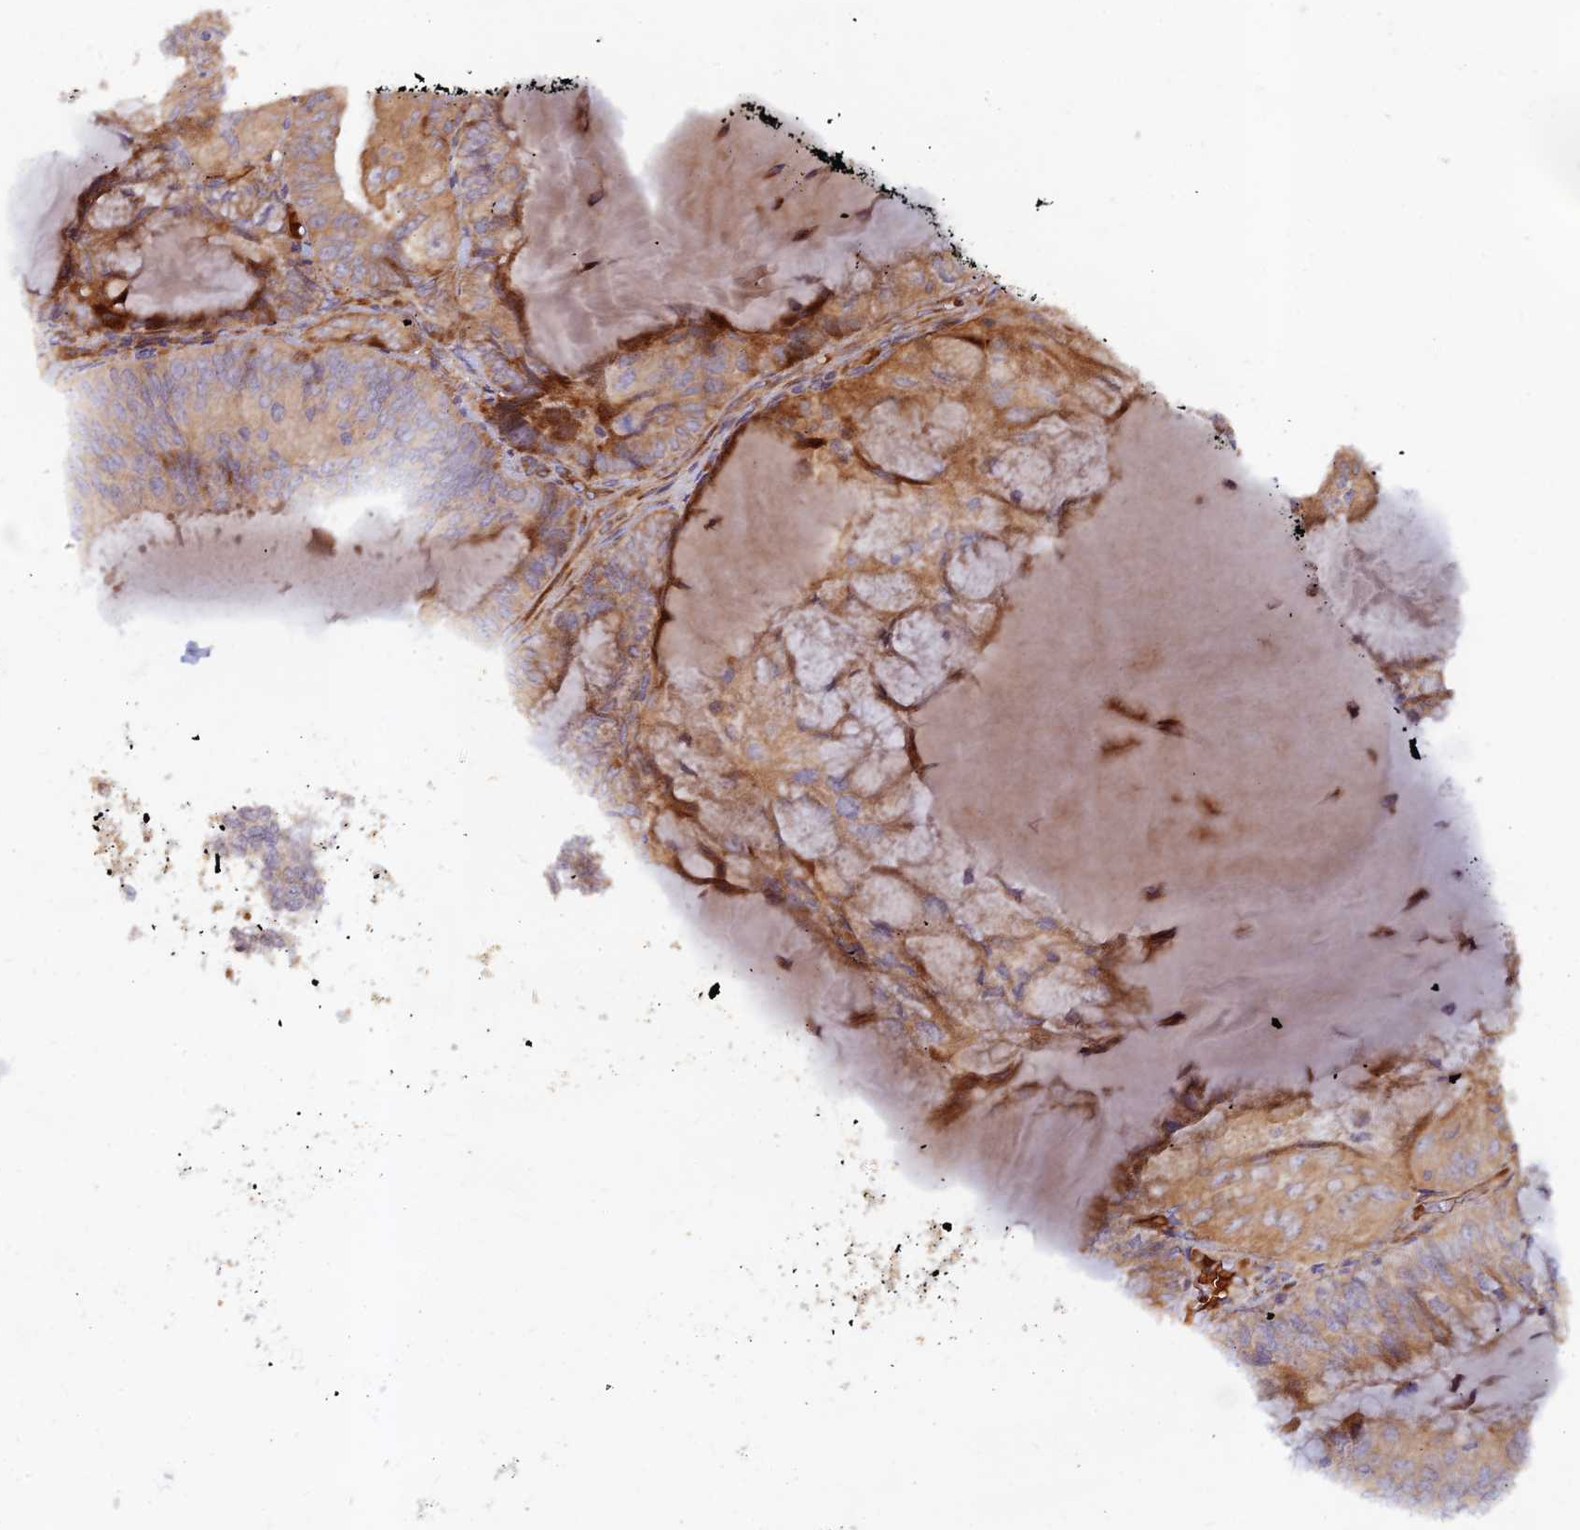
{"staining": {"intensity": "moderate", "quantity": ">75%", "location": "cytoplasmic/membranous"}, "tissue": "endometrial cancer", "cell_type": "Tumor cells", "image_type": "cancer", "snomed": [{"axis": "morphology", "description": "Adenocarcinoma, NOS"}, {"axis": "topography", "description": "Endometrium"}], "caption": "Endometrial cancer was stained to show a protein in brown. There is medium levels of moderate cytoplasmic/membranous staining in about >75% of tumor cells.", "gene": "GMCL1", "patient": {"sex": "female", "age": 81}}